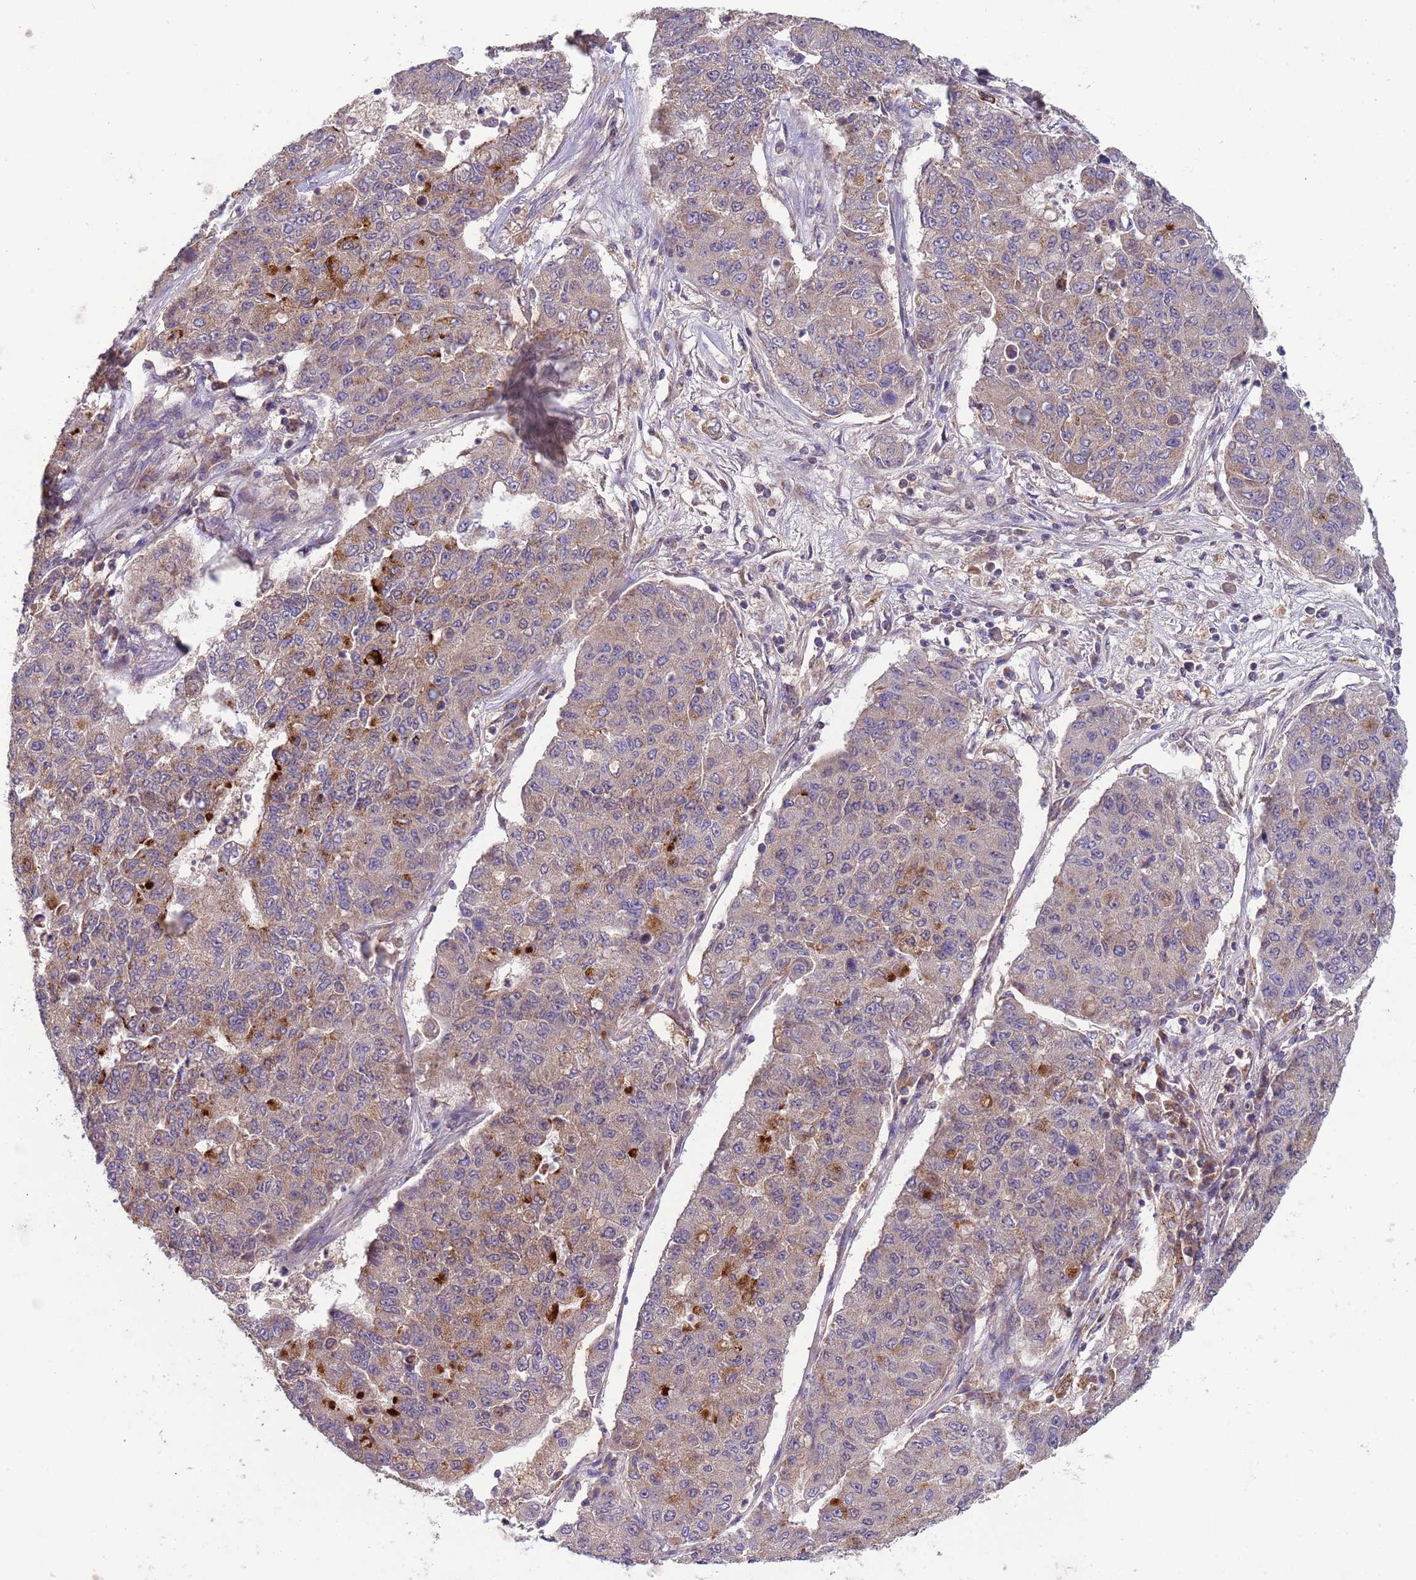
{"staining": {"intensity": "strong", "quantity": "<25%", "location": "cytoplasmic/membranous"}, "tissue": "lung cancer", "cell_type": "Tumor cells", "image_type": "cancer", "snomed": [{"axis": "morphology", "description": "Squamous cell carcinoma, NOS"}, {"axis": "topography", "description": "Lung"}], "caption": "Lung cancer (squamous cell carcinoma) was stained to show a protein in brown. There is medium levels of strong cytoplasmic/membranous staining in approximately <25% of tumor cells. (Stains: DAB in brown, nuclei in blue, Microscopy: brightfield microscopy at high magnification).", "gene": "ACAD8", "patient": {"sex": "male", "age": 74}}